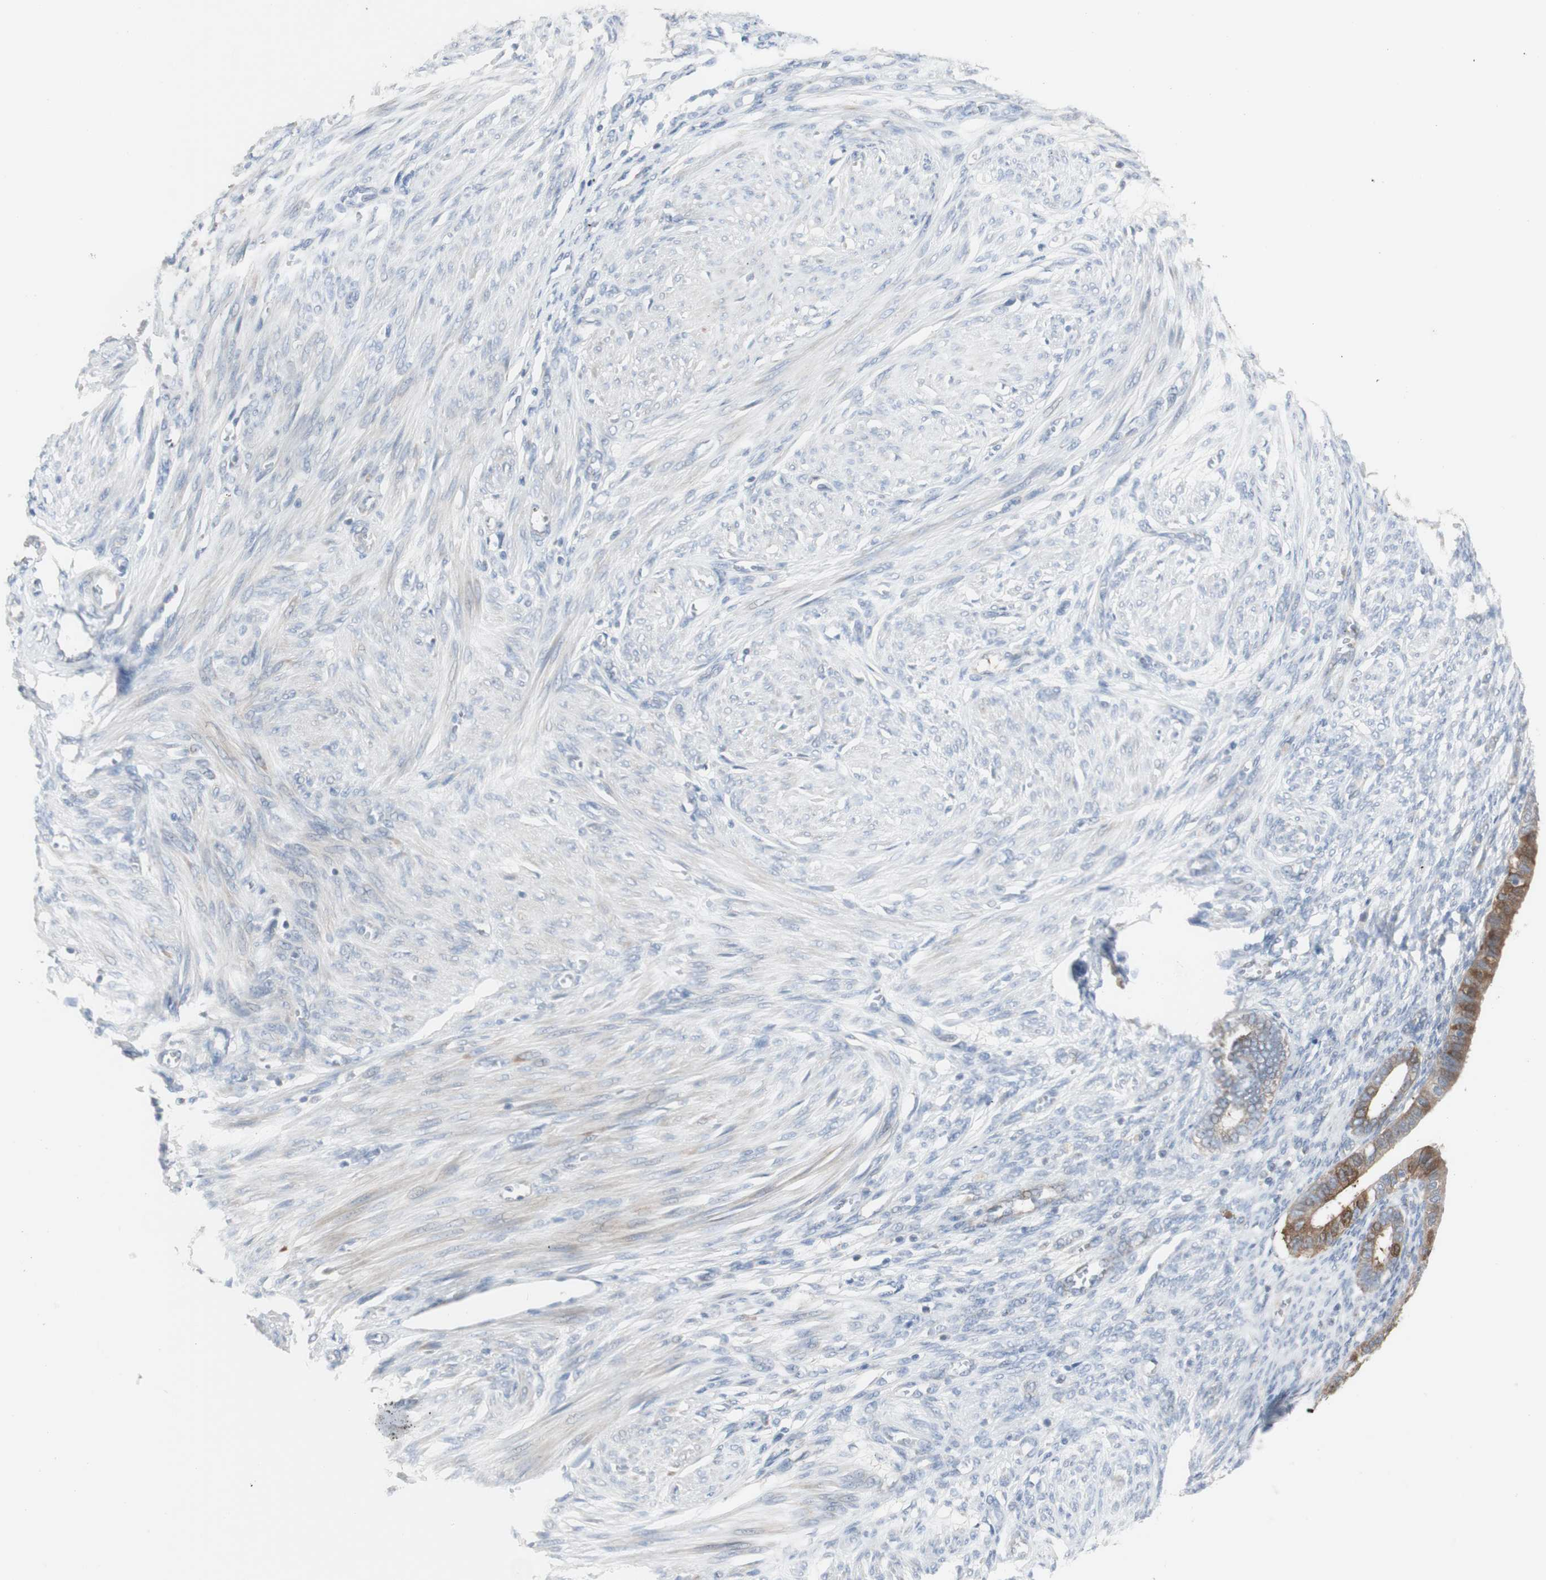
{"staining": {"intensity": "negative", "quantity": "none", "location": "none"}, "tissue": "endometrium", "cell_type": "Cells in endometrial stroma", "image_type": "normal", "snomed": [{"axis": "morphology", "description": "Normal tissue, NOS"}, {"axis": "topography", "description": "Endometrium"}], "caption": "The histopathology image demonstrates no significant positivity in cells in endometrial stroma of endometrium. (DAB (3,3'-diaminobenzidine) IHC visualized using brightfield microscopy, high magnification).", "gene": "C3orf52", "patient": {"sex": "female", "age": 72}}